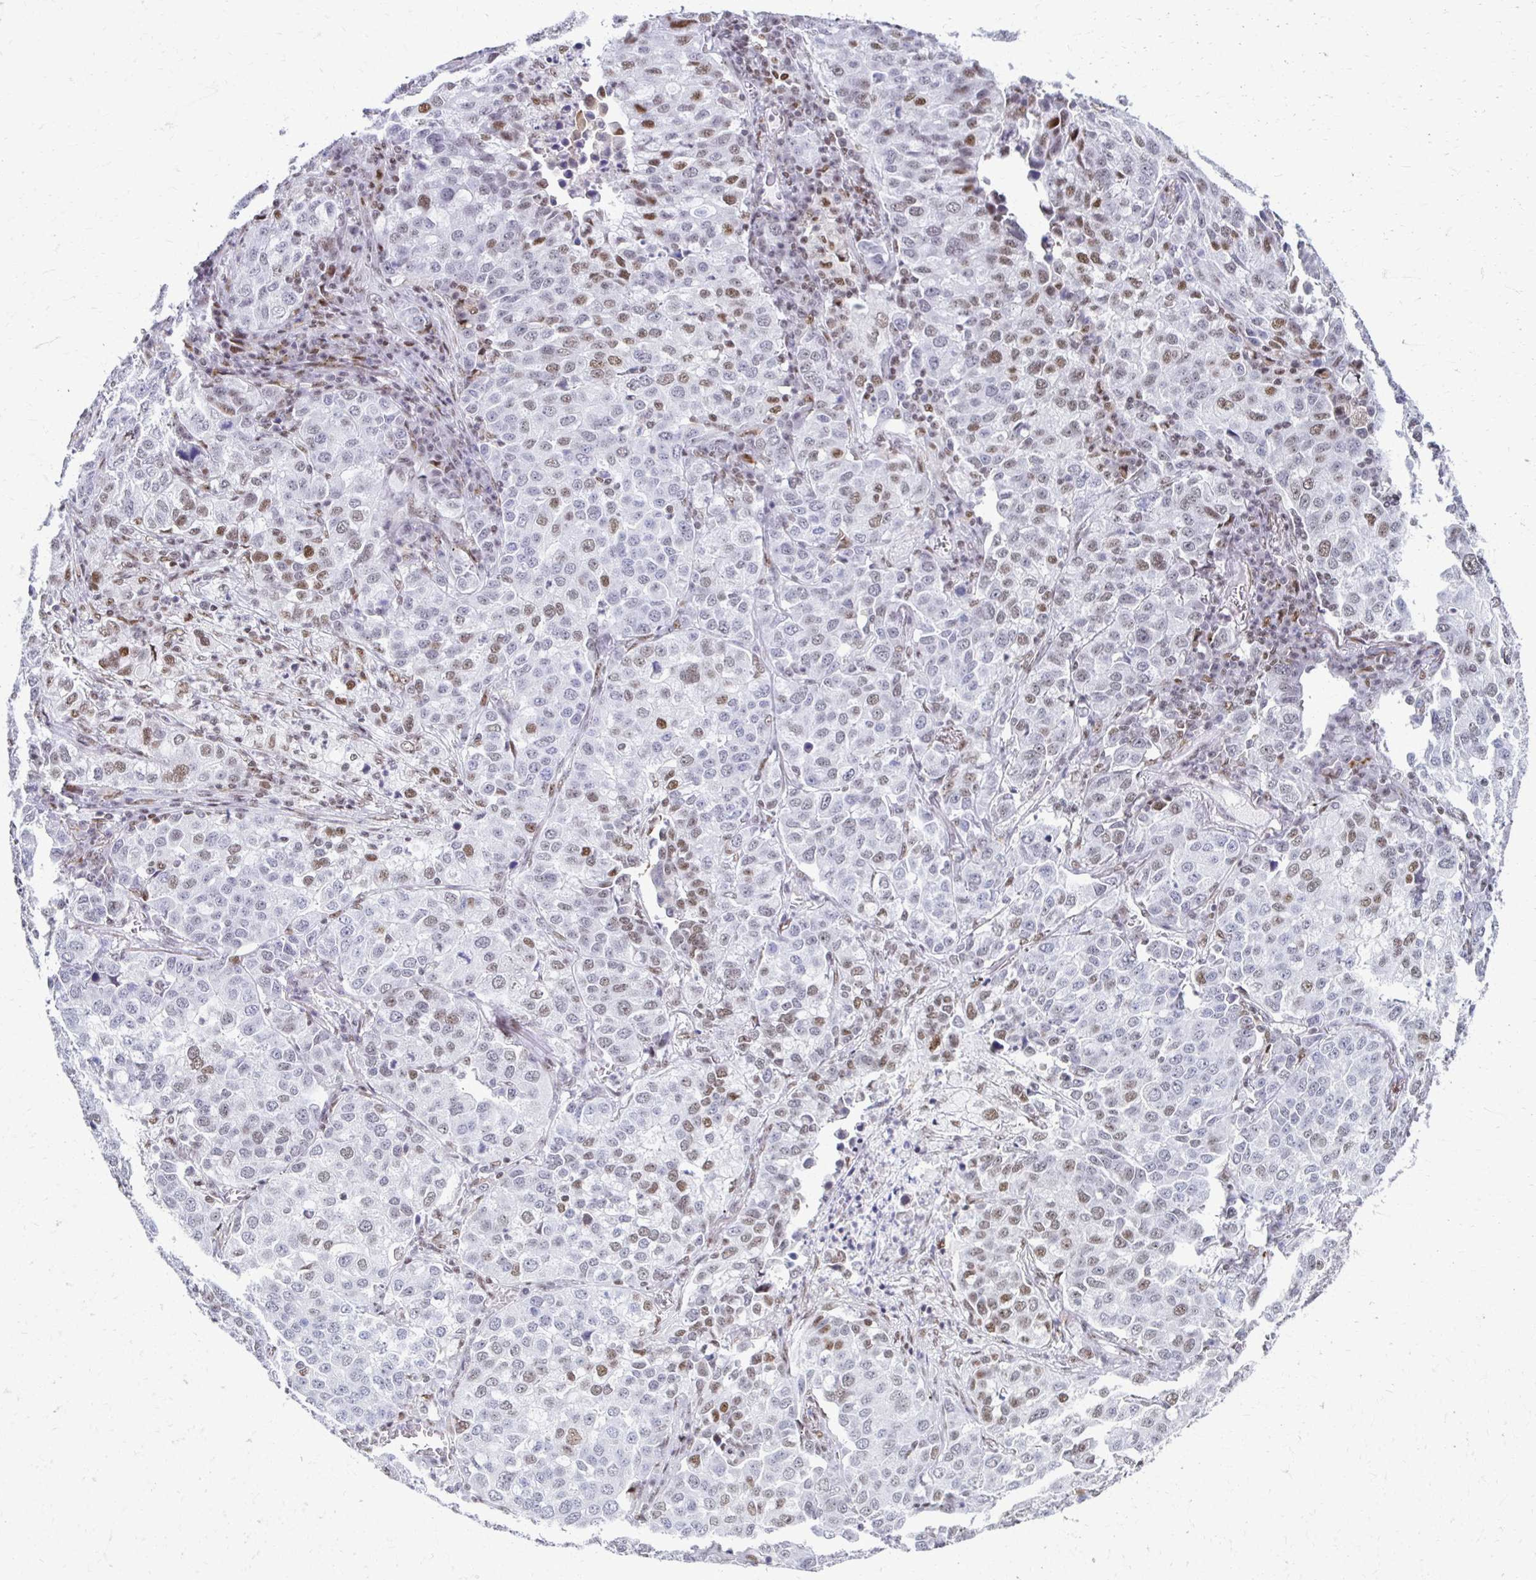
{"staining": {"intensity": "moderate", "quantity": "<25%", "location": "nuclear"}, "tissue": "lung cancer", "cell_type": "Tumor cells", "image_type": "cancer", "snomed": [{"axis": "morphology", "description": "Adenocarcinoma, NOS"}, {"axis": "morphology", "description": "Adenocarcinoma, metastatic, NOS"}, {"axis": "topography", "description": "Lymph node"}, {"axis": "topography", "description": "Lung"}], "caption": "Adenocarcinoma (lung) stained with a protein marker displays moderate staining in tumor cells.", "gene": "IRF7", "patient": {"sex": "female", "age": 65}}